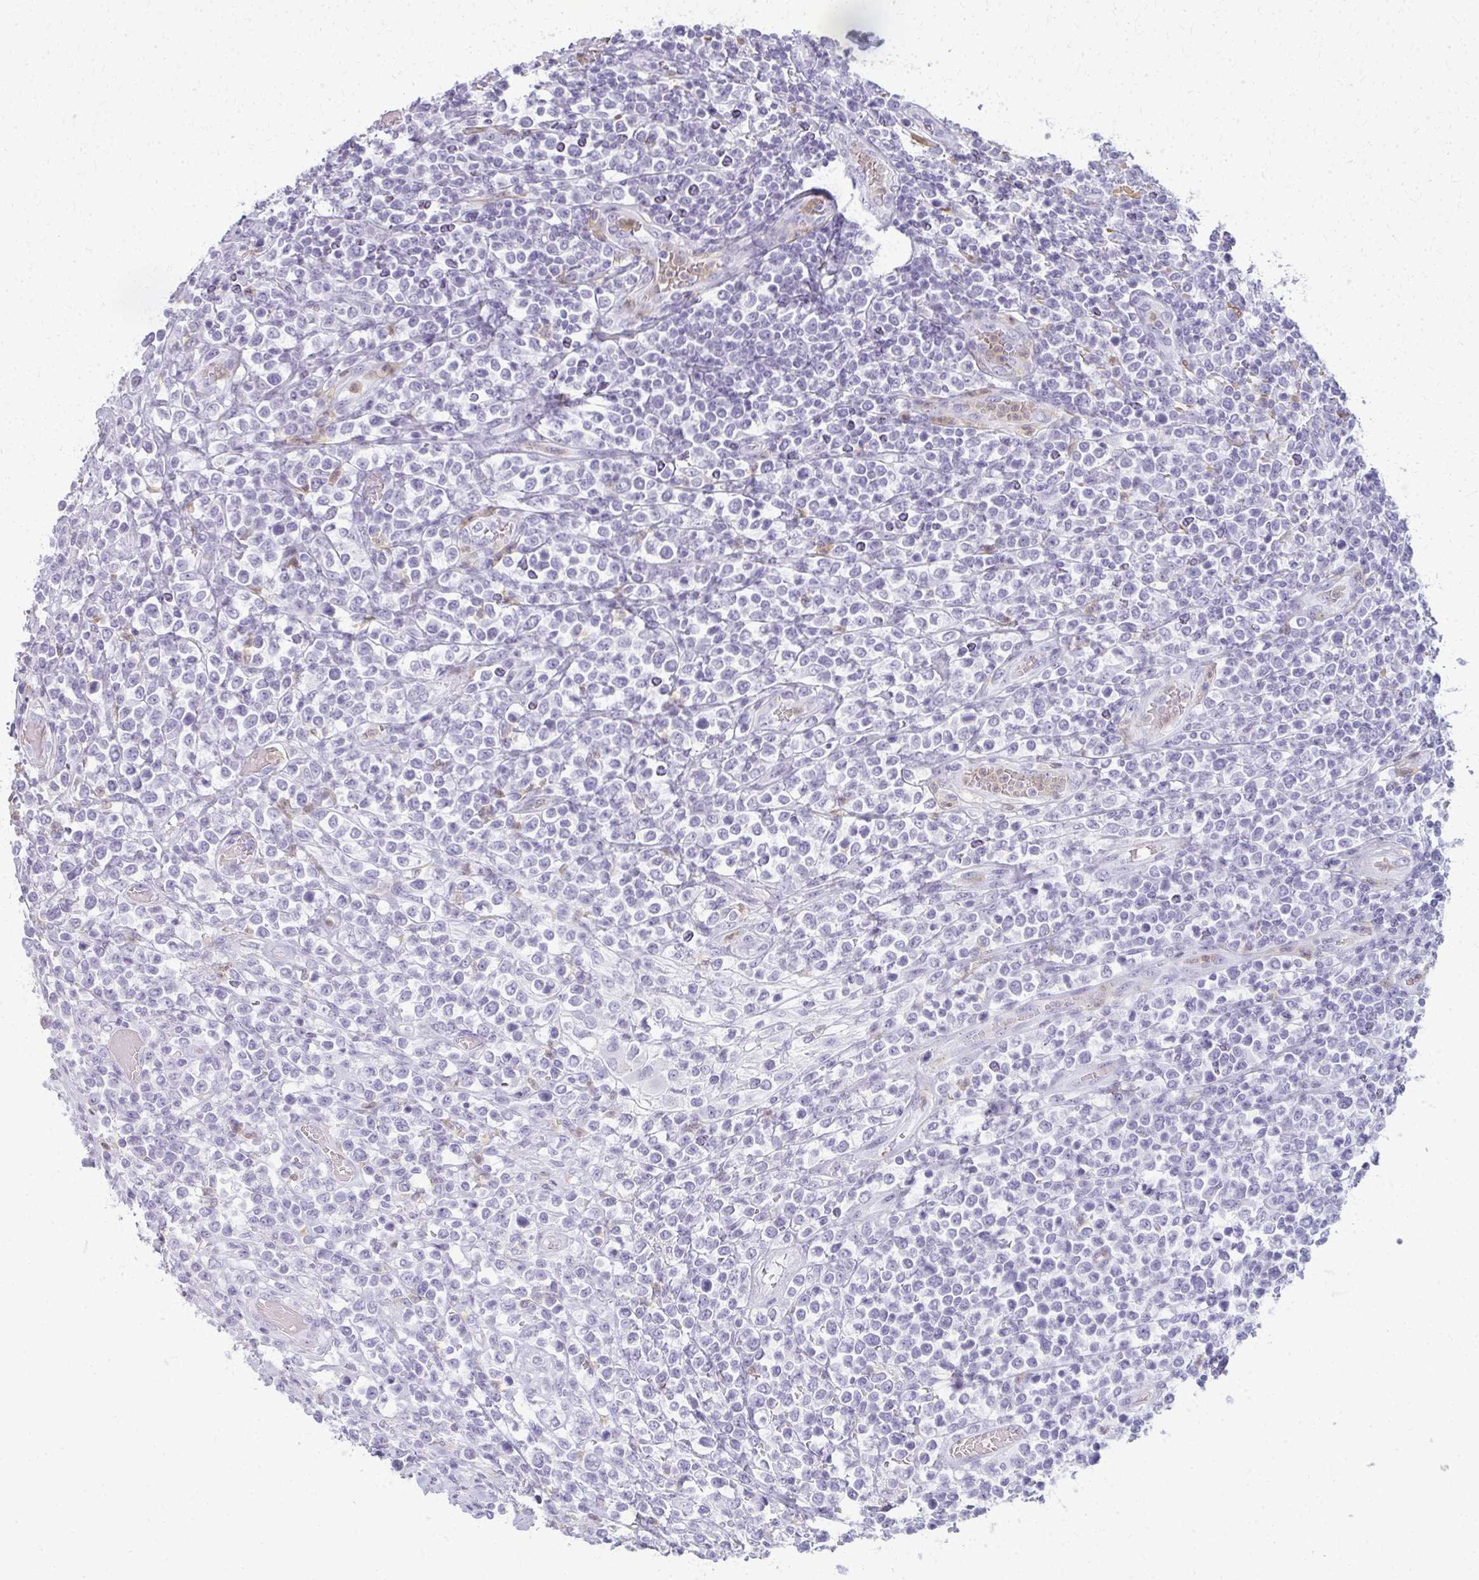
{"staining": {"intensity": "negative", "quantity": "none", "location": "none"}, "tissue": "lymphoma", "cell_type": "Tumor cells", "image_type": "cancer", "snomed": [{"axis": "morphology", "description": "Malignant lymphoma, non-Hodgkin's type, High grade"}, {"axis": "topography", "description": "Soft tissue"}], "caption": "Protein analysis of lymphoma demonstrates no significant staining in tumor cells.", "gene": "CA3", "patient": {"sex": "female", "age": 56}}